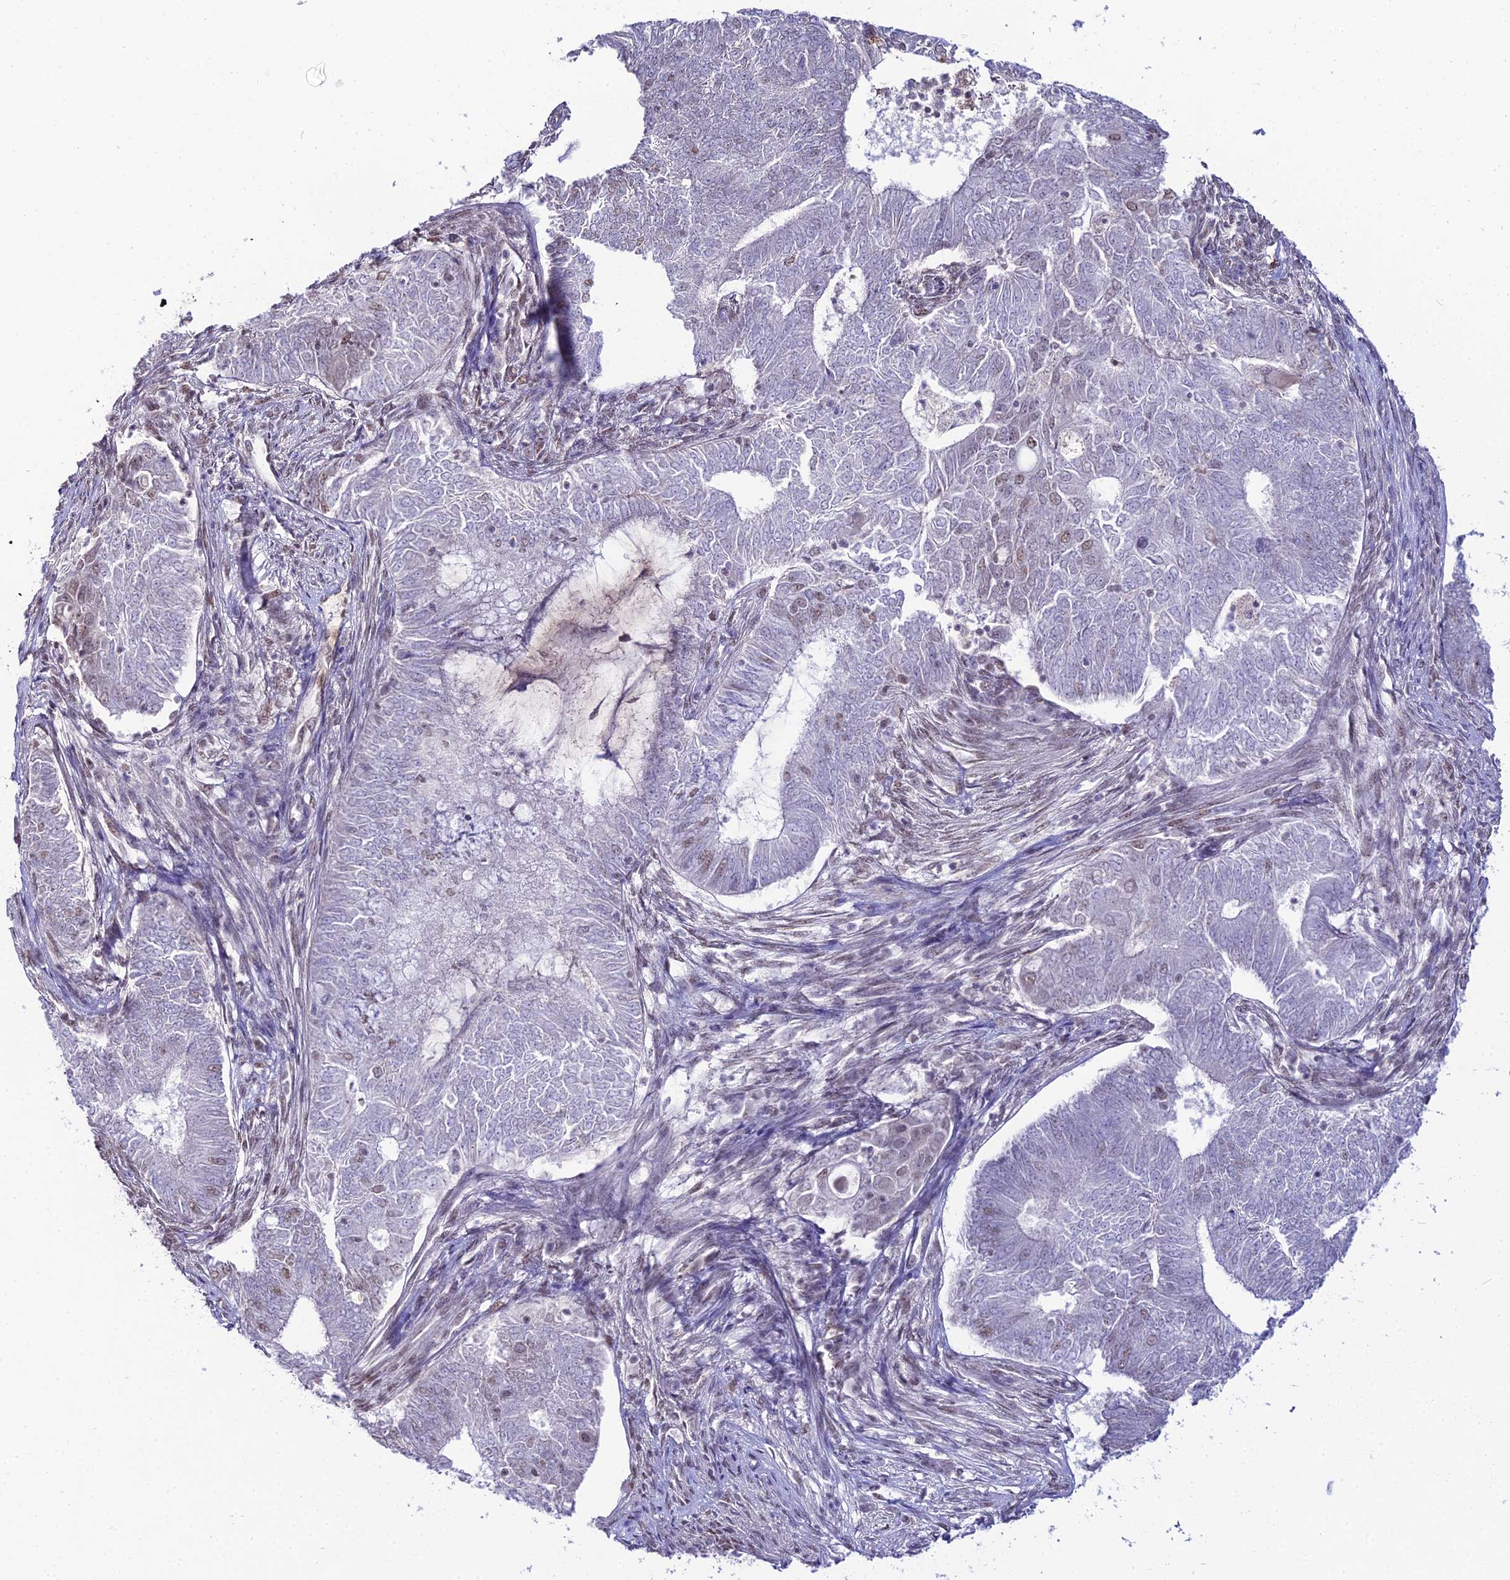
{"staining": {"intensity": "weak", "quantity": "<25%", "location": "nuclear"}, "tissue": "endometrial cancer", "cell_type": "Tumor cells", "image_type": "cancer", "snomed": [{"axis": "morphology", "description": "Adenocarcinoma, NOS"}, {"axis": "topography", "description": "Endometrium"}], "caption": "This is a histopathology image of immunohistochemistry (IHC) staining of endometrial cancer, which shows no staining in tumor cells.", "gene": "RBM12", "patient": {"sex": "female", "age": 62}}